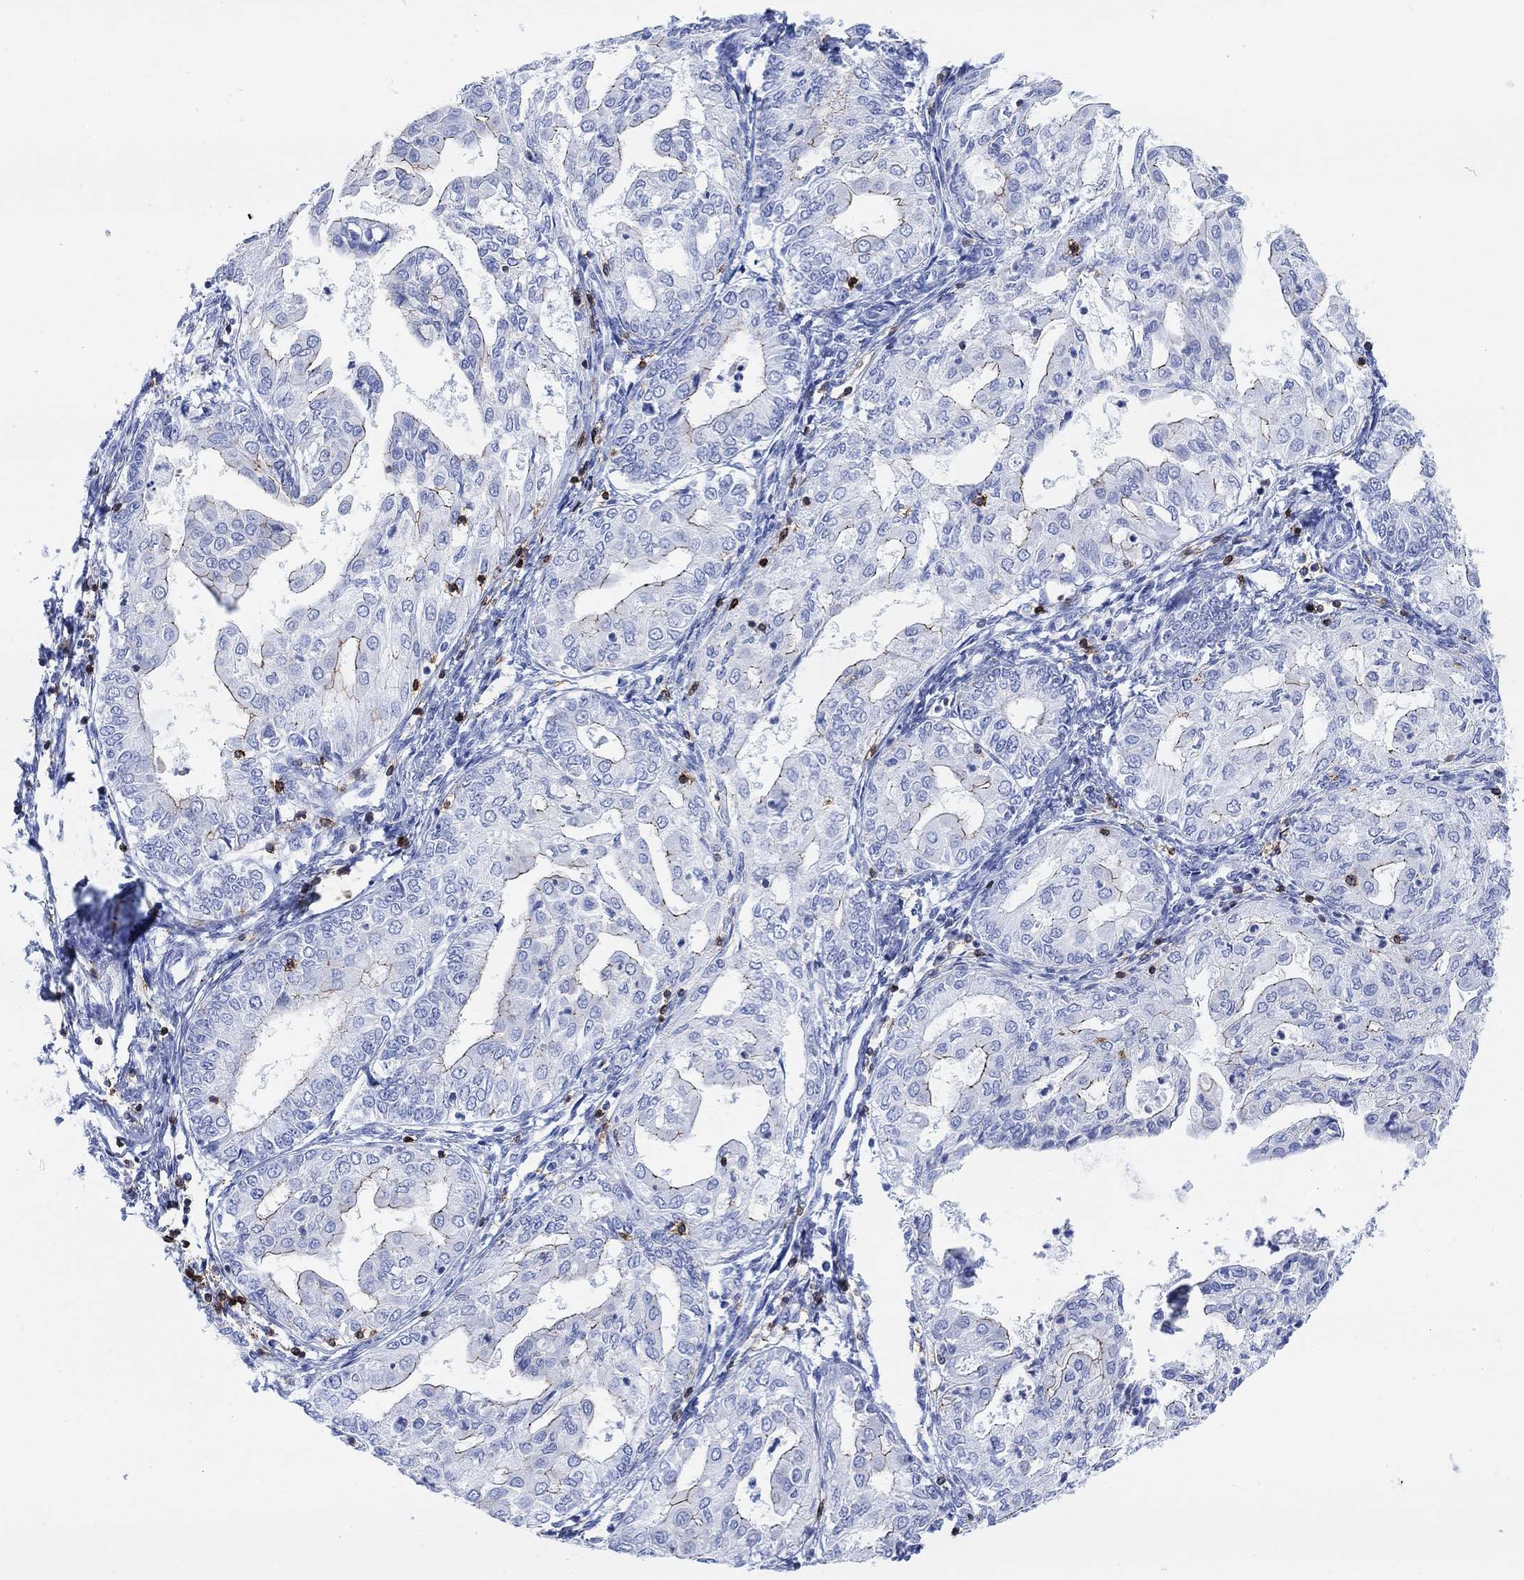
{"staining": {"intensity": "strong", "quantity": "<25%", "location": "cytoplasmic/membranous"}, "tissue": "endometrial cancer", "cell_type": "Tumor cells", "image_type": "cancer", "snomed": [{"axis": "morphology", "description": "Adenocarcinoma, NOS"}, {"axis": "topography", "description": "Endometrium"}], "caption": "Human endometrial cancer stained with a protein marker shows strong staining in tumor cells.", "gene": "GPR65", "patient": {"sex": "female", "age": 68}}